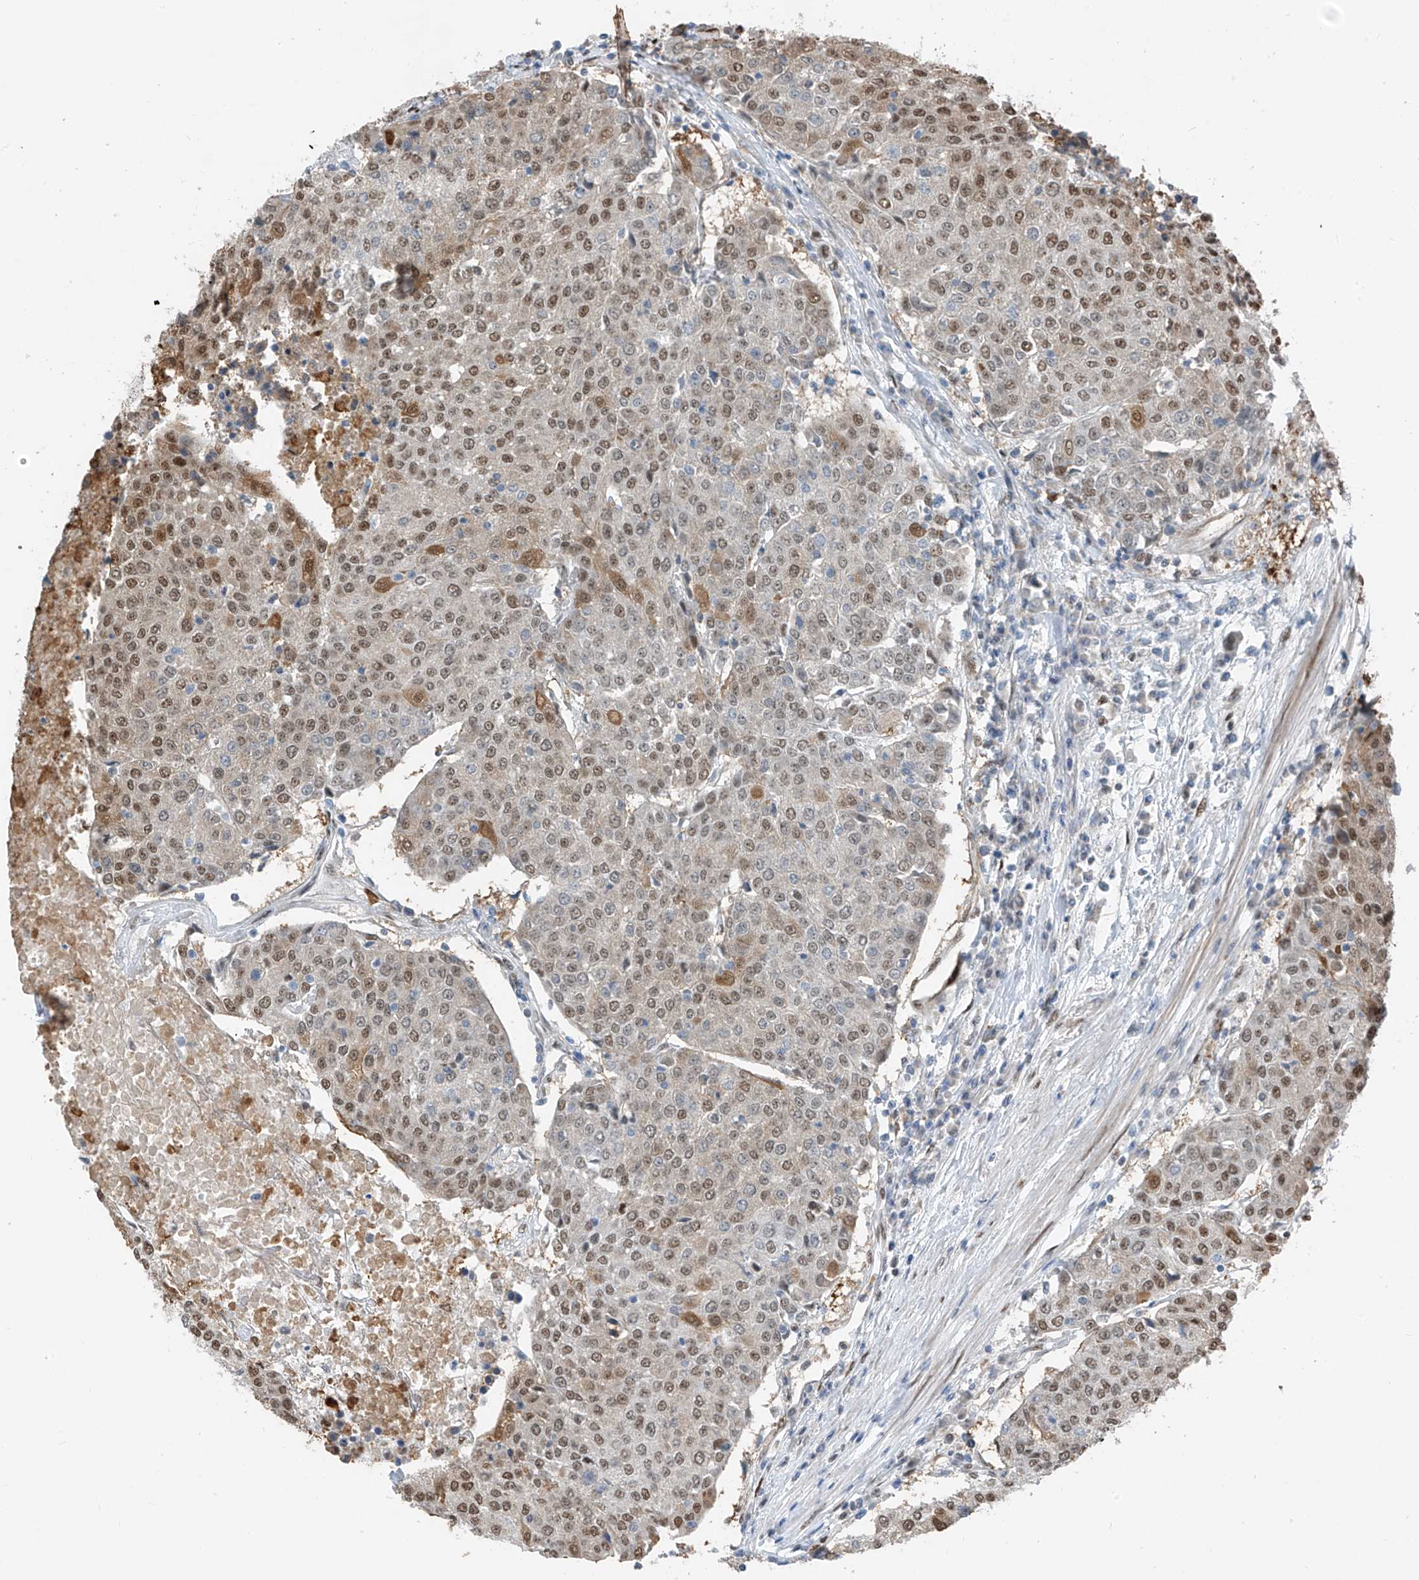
{"staining": {"intensity": "moderate", "quantity": ">75%", "location": "nuclear"}, "tissue": "urothelial cancer", "cell_type": "Tumor cells", "image_type": "cancer", "snomed": [{"axis": "morphology", "description": "Urothelial carcinoma, High grade"}, {"axis": "topography", "description": "Urinary bladder"}], "caption": "High-magnification brightfield microscopy of urothelial cancer stained with DAB (3,3'-diaminobenzidine) (brown) and counterstained with hematoxylin (blue). tumor cells exhibit moderate nuclear positivity is present in about>75% of cells.", "gene": "RBP7", "patient": {"sex": "female", "age": 85}}